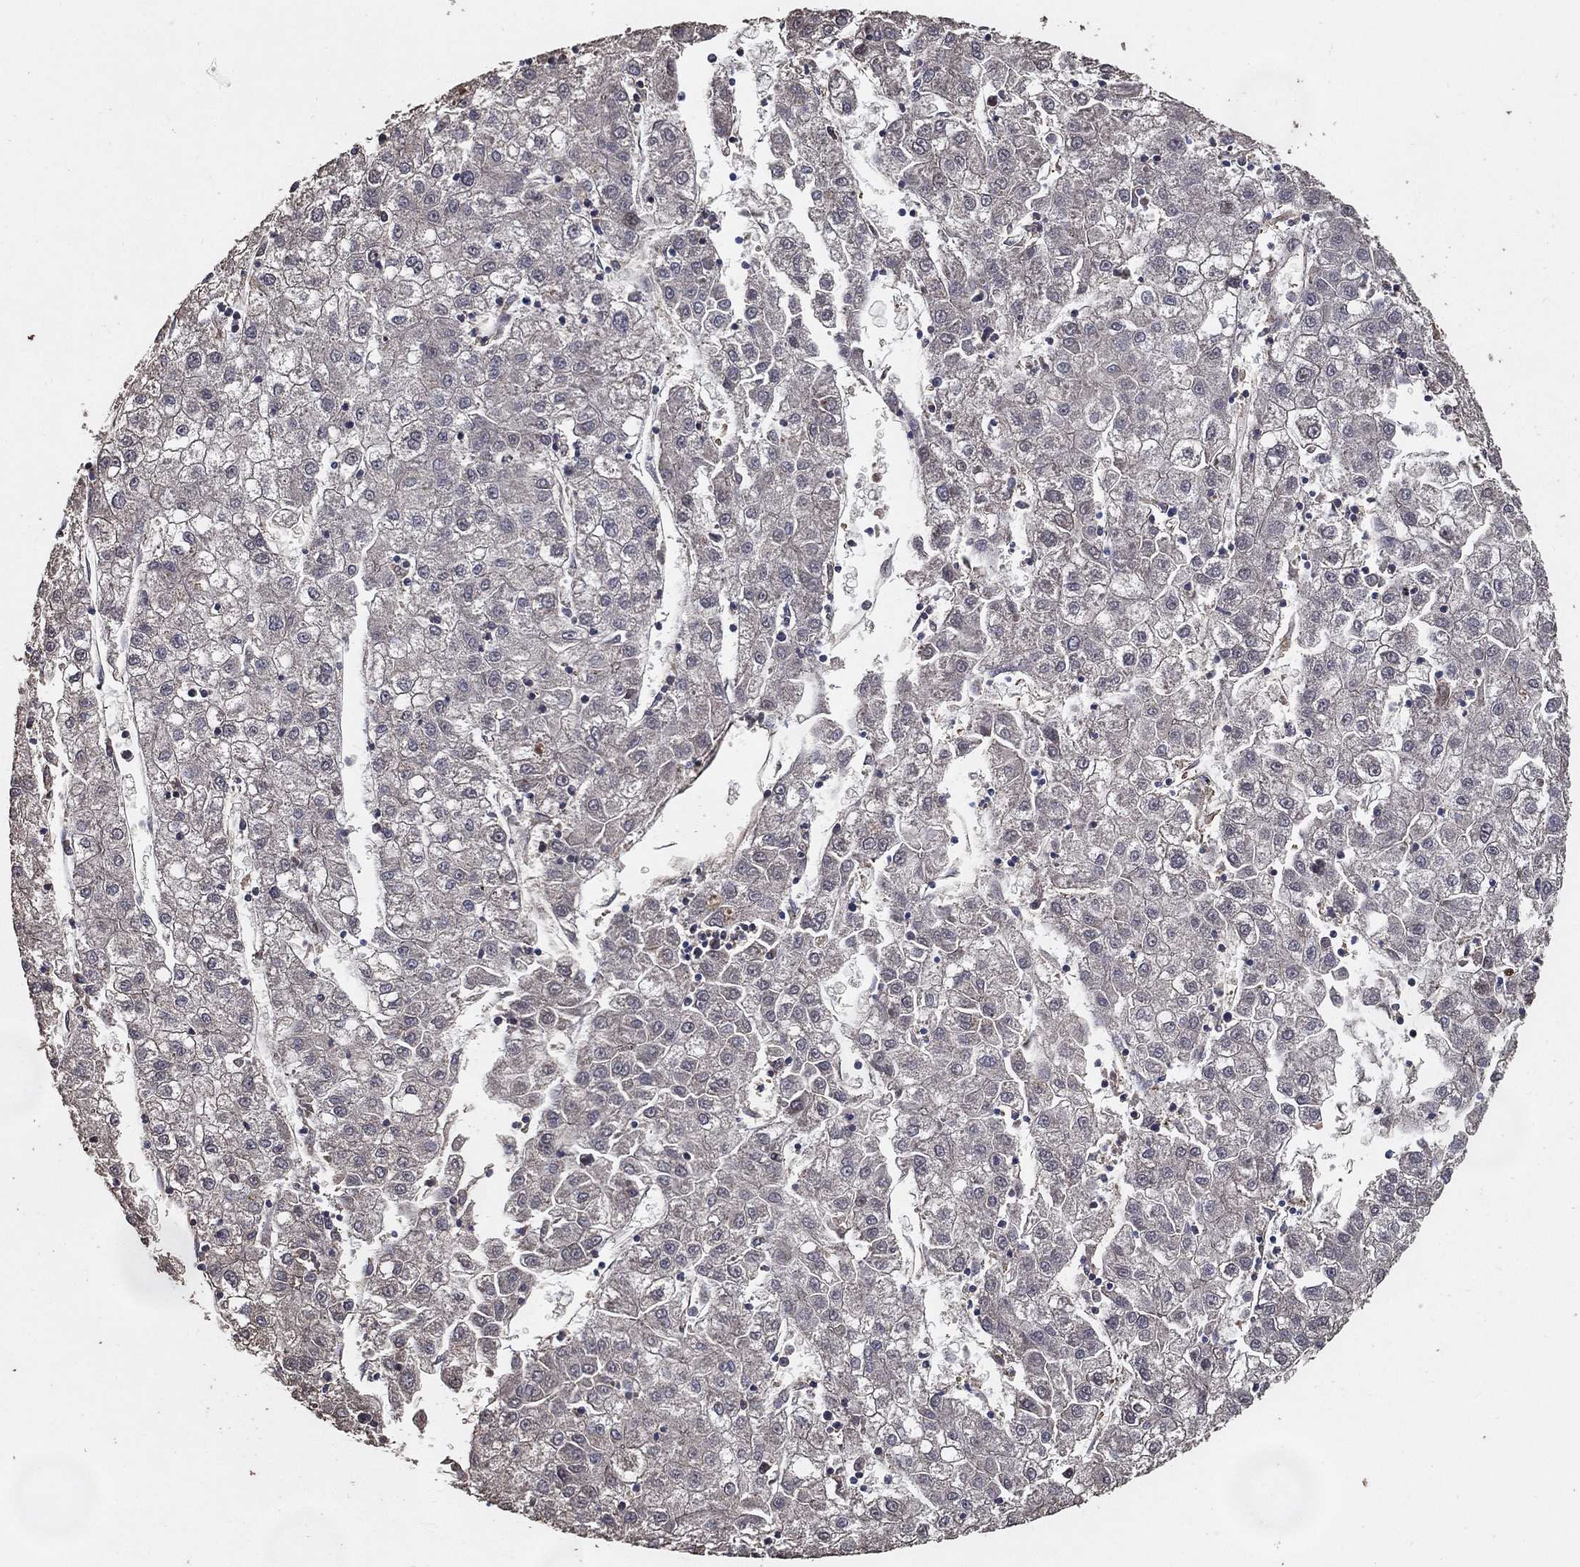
{"staining": {"intensity": "negative", "quantity": "none", "location": "none"}, "tissue": "liver cancer", "cell_type": "Tumor cells", "image_type": "cancer", "snomed": [{"axis": "morphology", "description": "Carcinoma, Hepatocellular, NOS"}, {"axis": "topography", "description": "Liver"}], "caption": "High power microscopy image of an IHC image of liver hepatocellular carcinoma, revealing no significant positivity in tumor cells.", "gene": "EFNA1", "patient": {"sex": "male", "age": 72}}